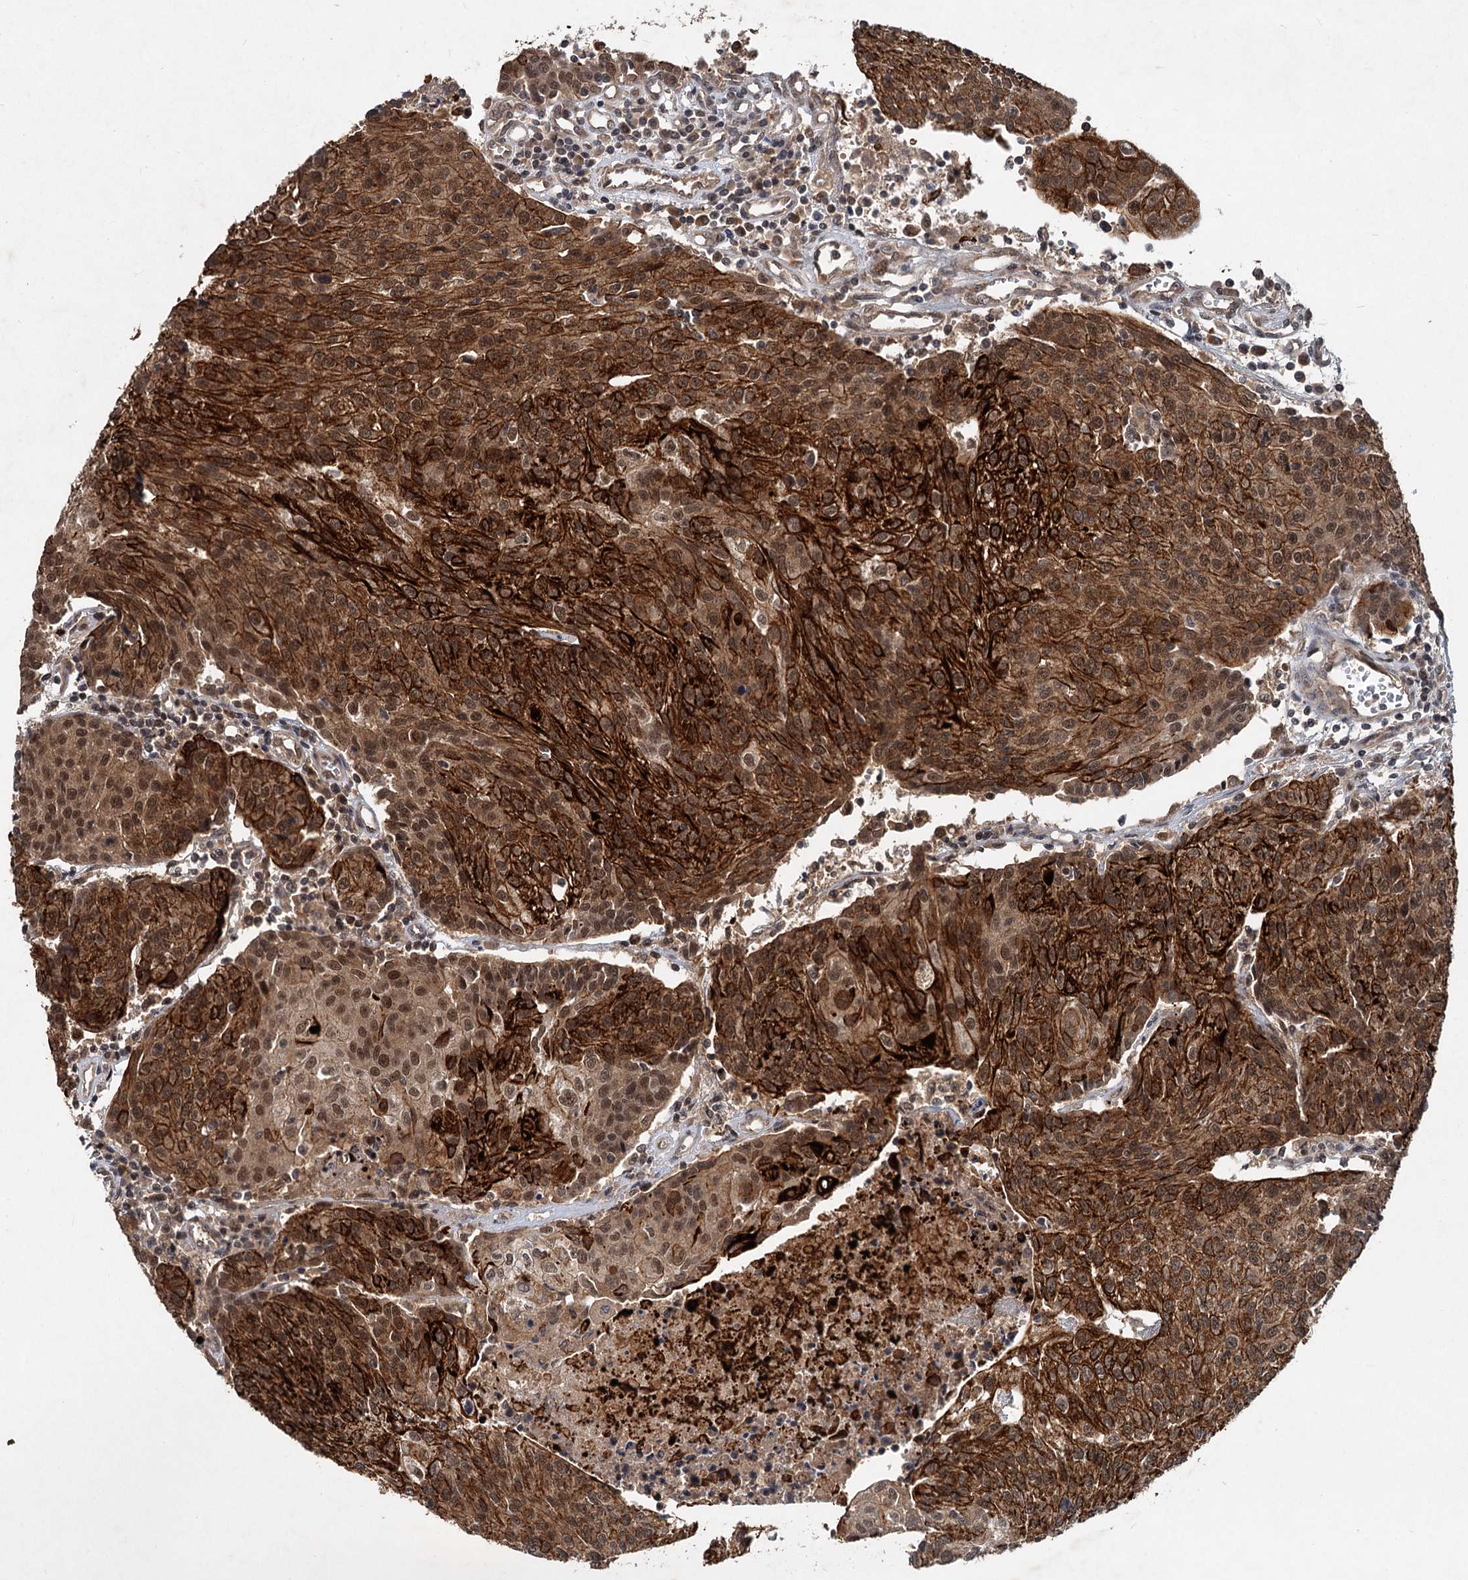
{"staining": {"intensity": "strong", "quantity": ">75%", "location": "cytoplasmic/membranous,nuclear"}, "tissue": "urothelial cancer", "cell_type": "Tumor cells", "image_type": "cancer", "snomed": [{"axis": "morphology", "description": "Urothelial carcinoma, High grade"}, {"axis": "topography", "description": "Urinary bladder"}], "caption": "Protein analysis of urothelial cancer tissue demonstrates strong cytoplasmic/membranous and nuclear expression in approximately >75% of tumor cells. The staining was performed using DAB to visualize the protein expression in brown, while the nuclei were stained in blue with hematoxylin (Magnification: 20x).", "gene": "RITA1", "patient": {"sex": "female", "age": 85}}